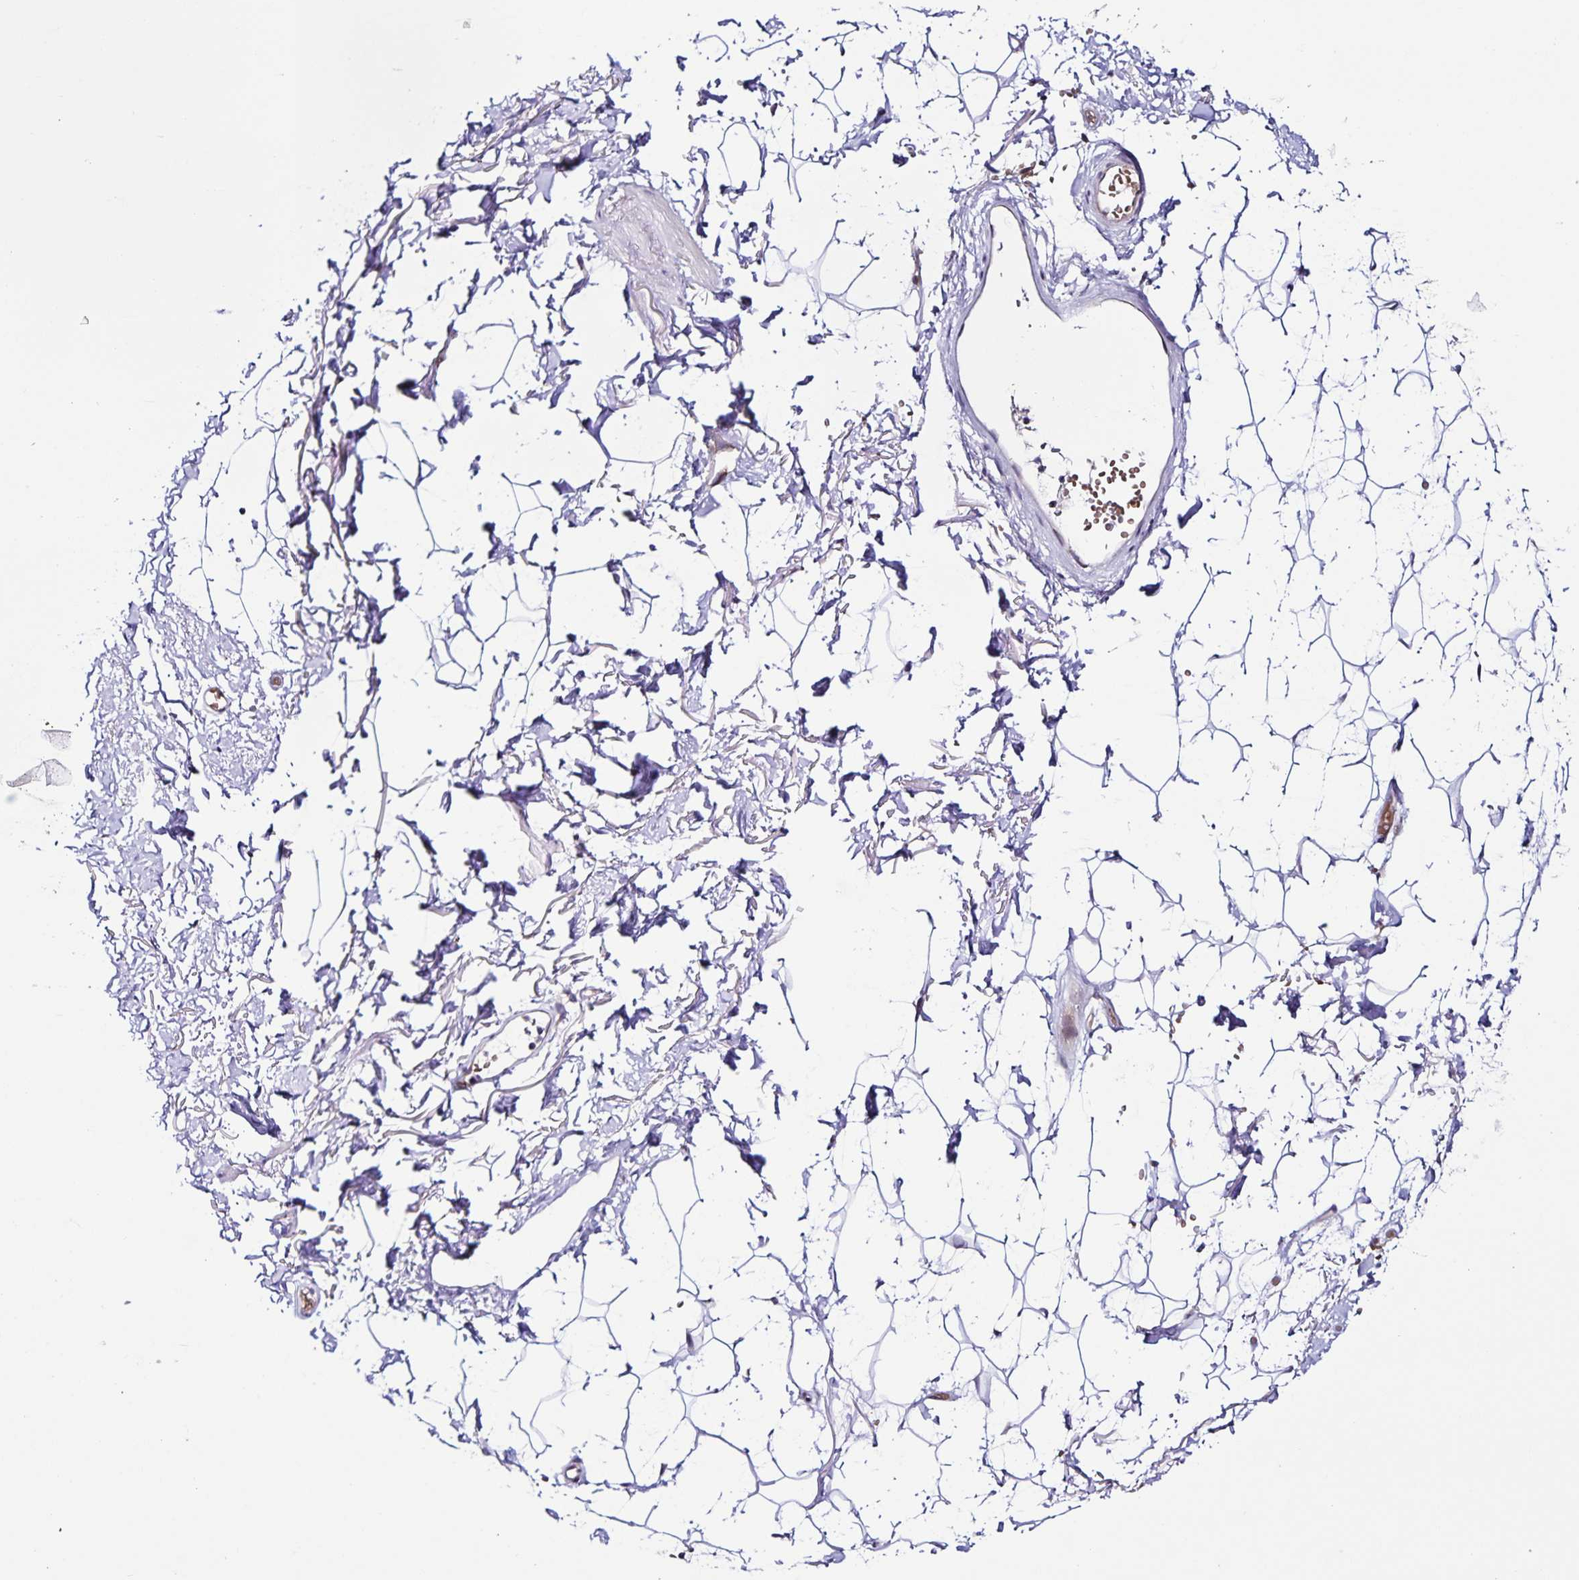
{"staining": {"intensity": "negative", "quantity": "none", "location": "none"}, "tissue": "adipose tissue", "cell_type": "Adipocytes", "image_type": "normal", "snomed": [{"axis": "morphology", "description": "Normal tissue, NOS"}, {"axis": "topography", "description": "Anal"}, {"axis": "topography", "description": "Peripheral nerve tissue"}], "caption": "A micrograph of adipose tissue stained for a protein reveals no brown staining in adipocytes. Nuclei are stained in blue.", "gene": "RNFT2", "patient": {"sex": "male", "age": 78}}